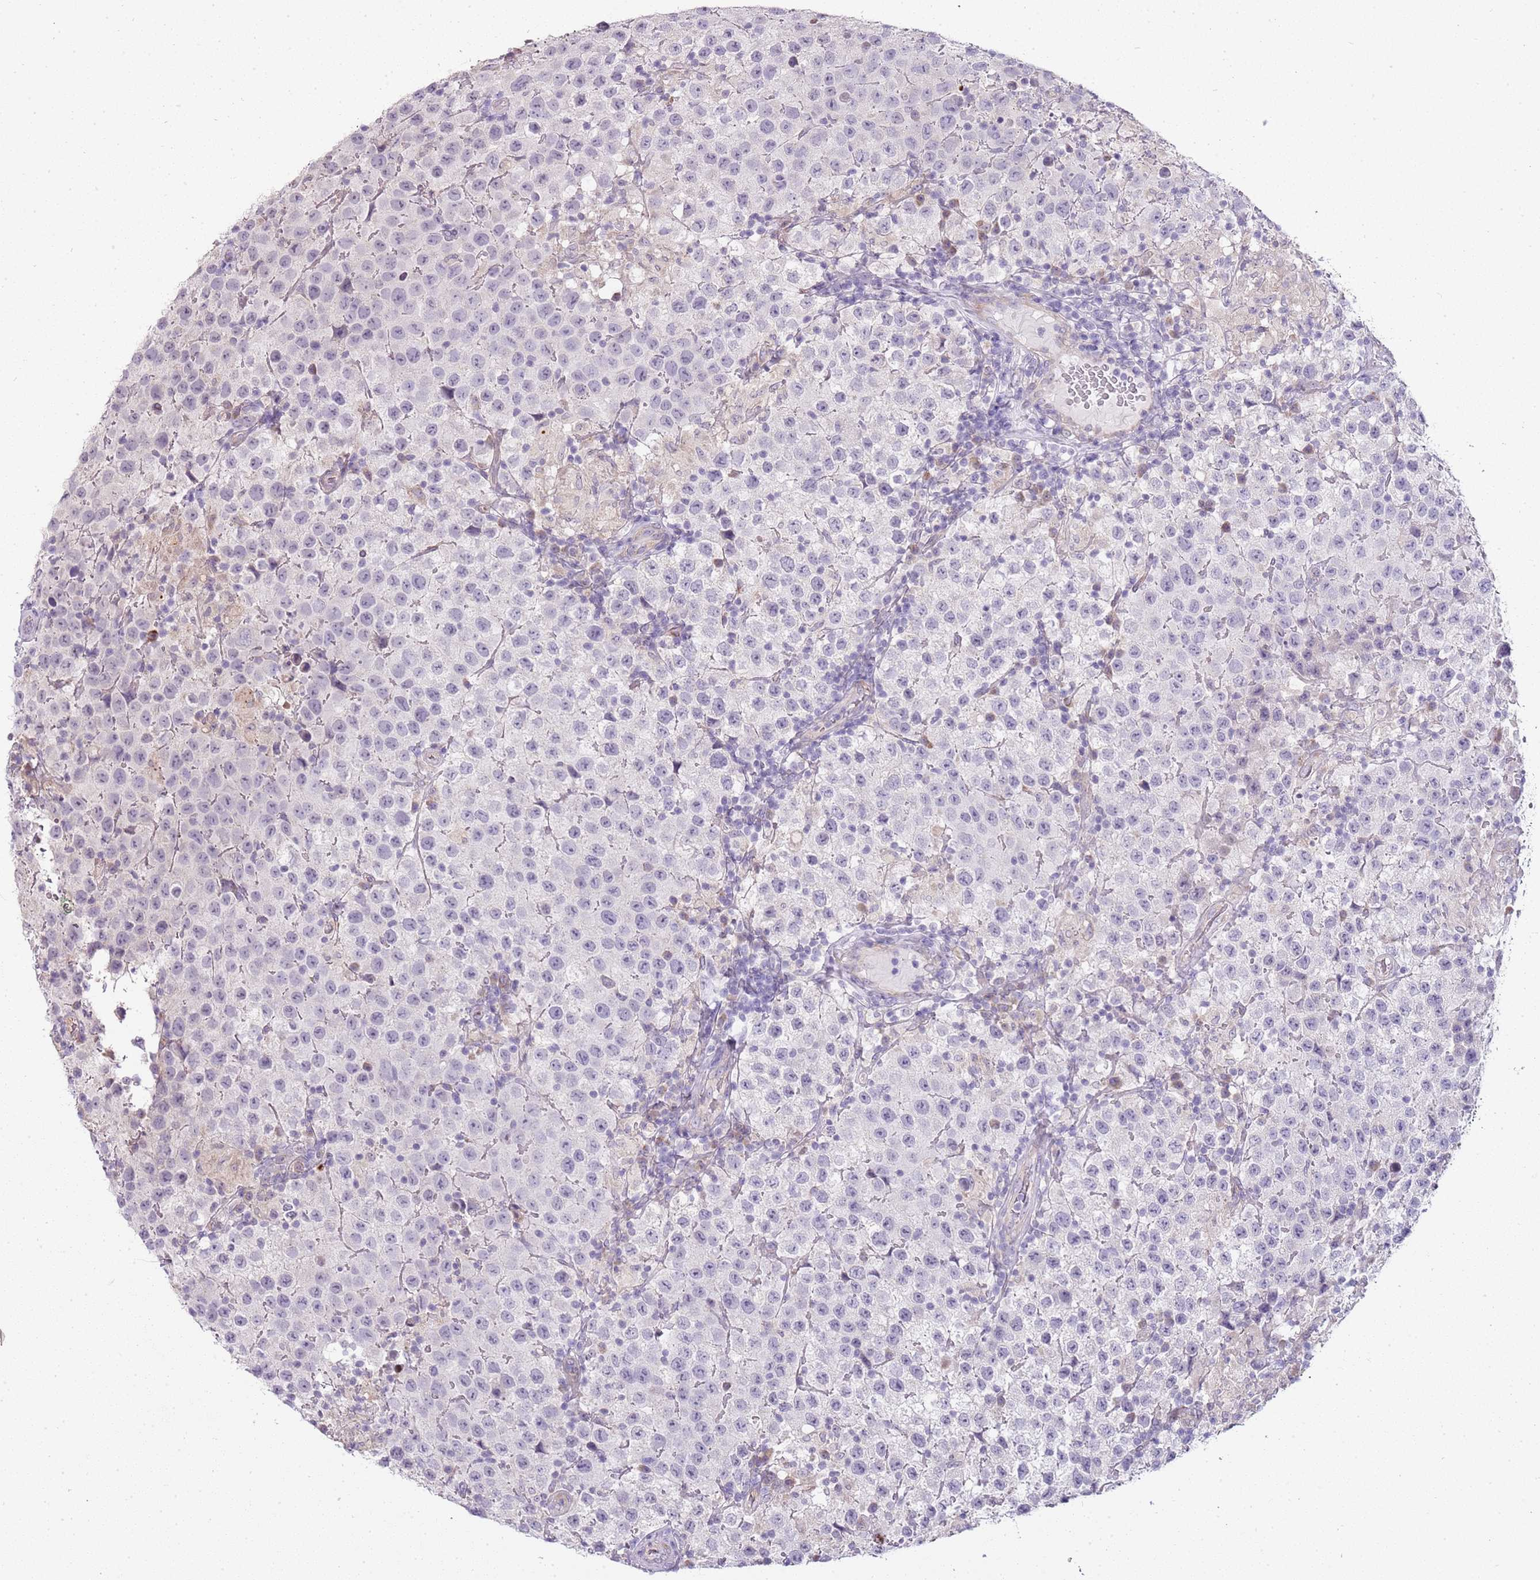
{"staining": {"intensity": "negative", "quantity": "none", "location": "none"}, "tissue": "testis cancer", "cell_type": "Tumor cells", "image_type": "cancer", "snomed": [{"axis": "morphology", "description": "Seminoma, NOS"}, {"axis": "morphology", "description": "Carcinoma, Embryonal, NOS"}, {"axis": "topography", "description": "Testis"}], "caption": "DAB immunohistochemical staining of human testis cancer (embryonal carcinoma) displays no significant positivity in tumor cells.", "gene": "TBC1D9", "patient": {"sex": "male", "age": 41}}